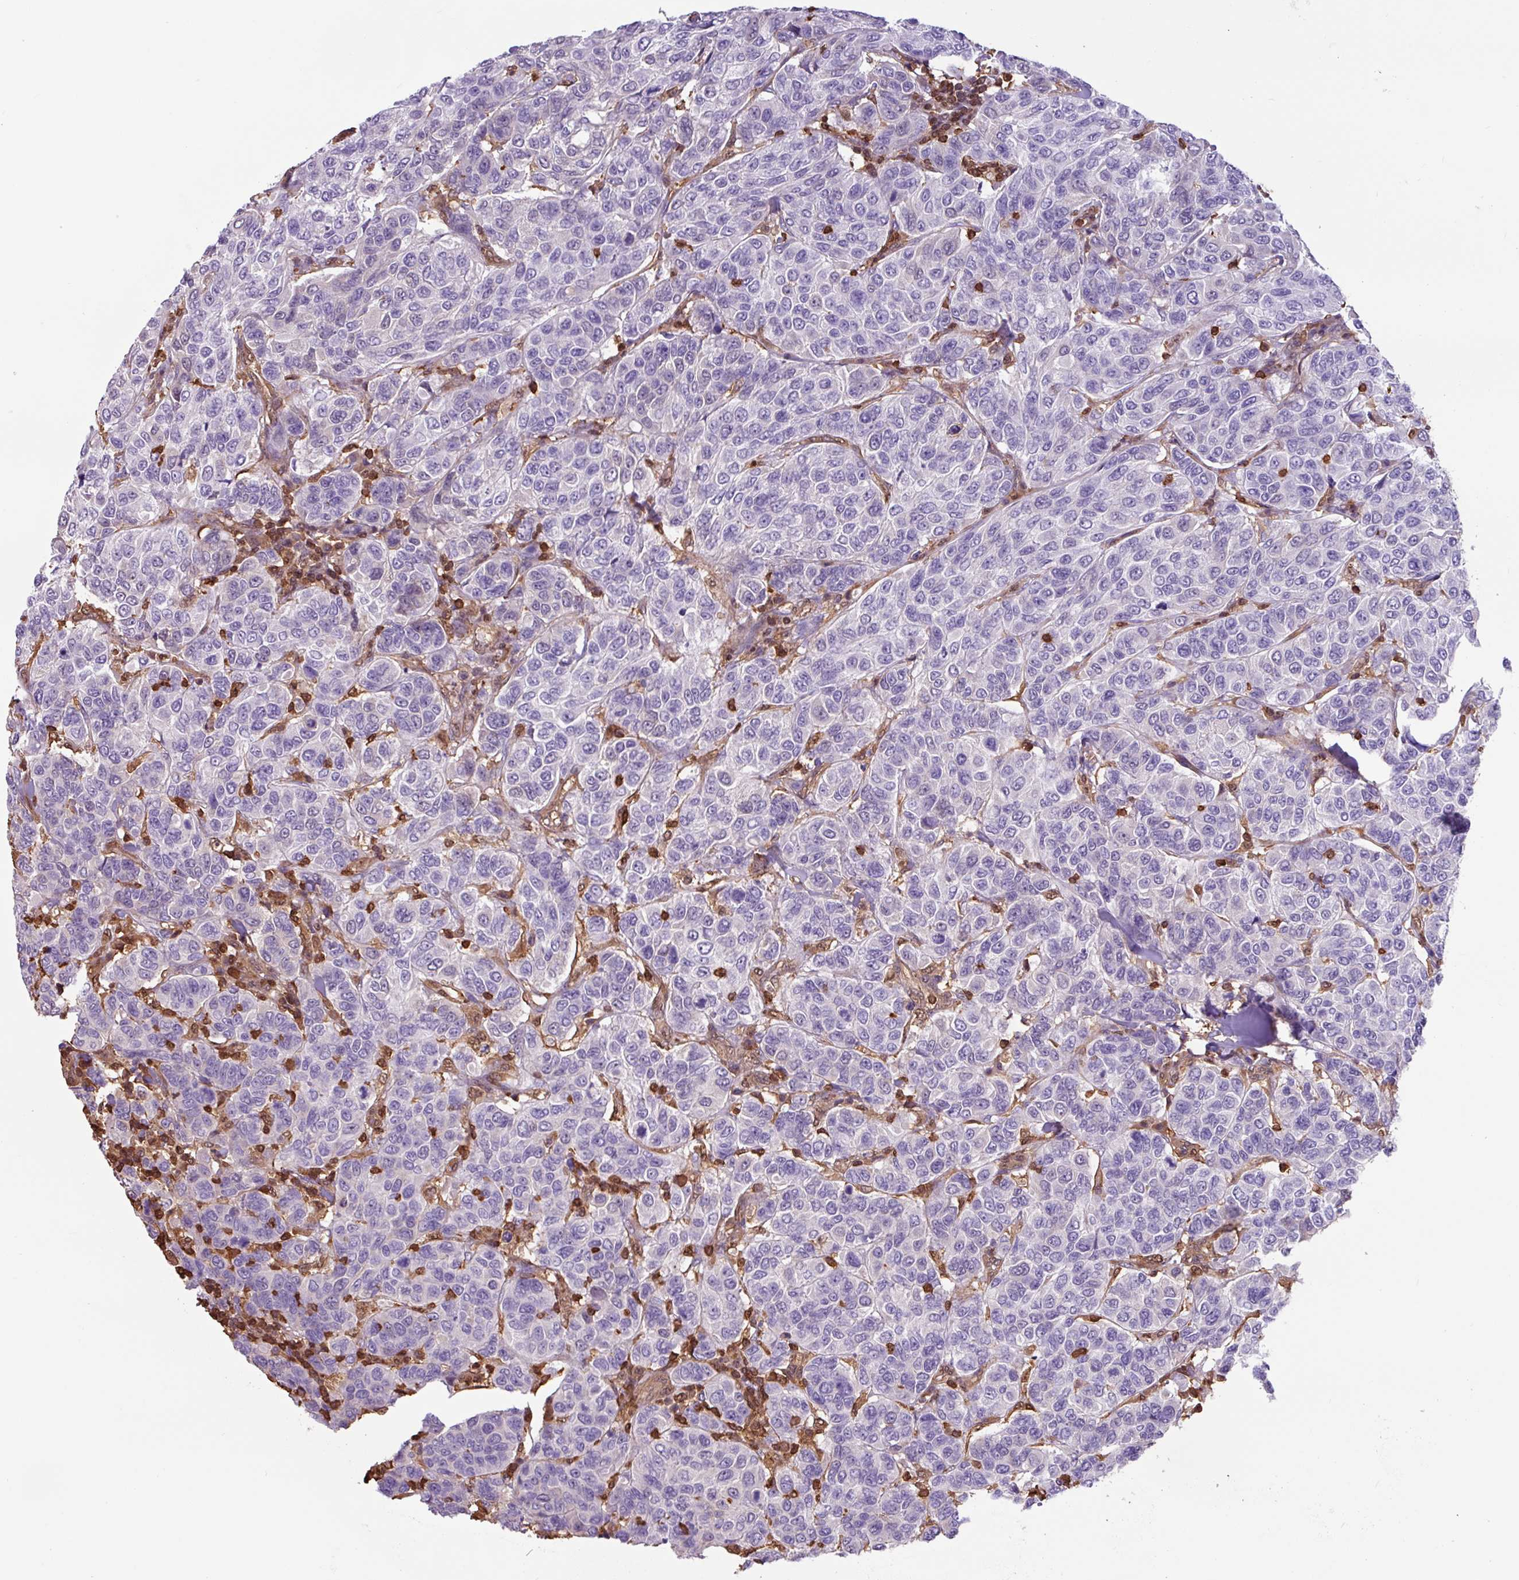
{"staining": {"intensity": "negative", "quantity": "none", "location": "none"}, "tissue": "breast cancer", "cell_type": "Tumor cells", "image_type": "cancer", "snomed": [{"axis": "morphology", "description": "Duct carcinoma"}, {"axis": "topography", "description": "Breast"}], "caption": "Photomicrograph shows no protein expression in tumor cells of breast invasive ductal carcinoma tissue.", "gene": "ARHGDIB", "patient": {"sex": "female", "age": 55}}